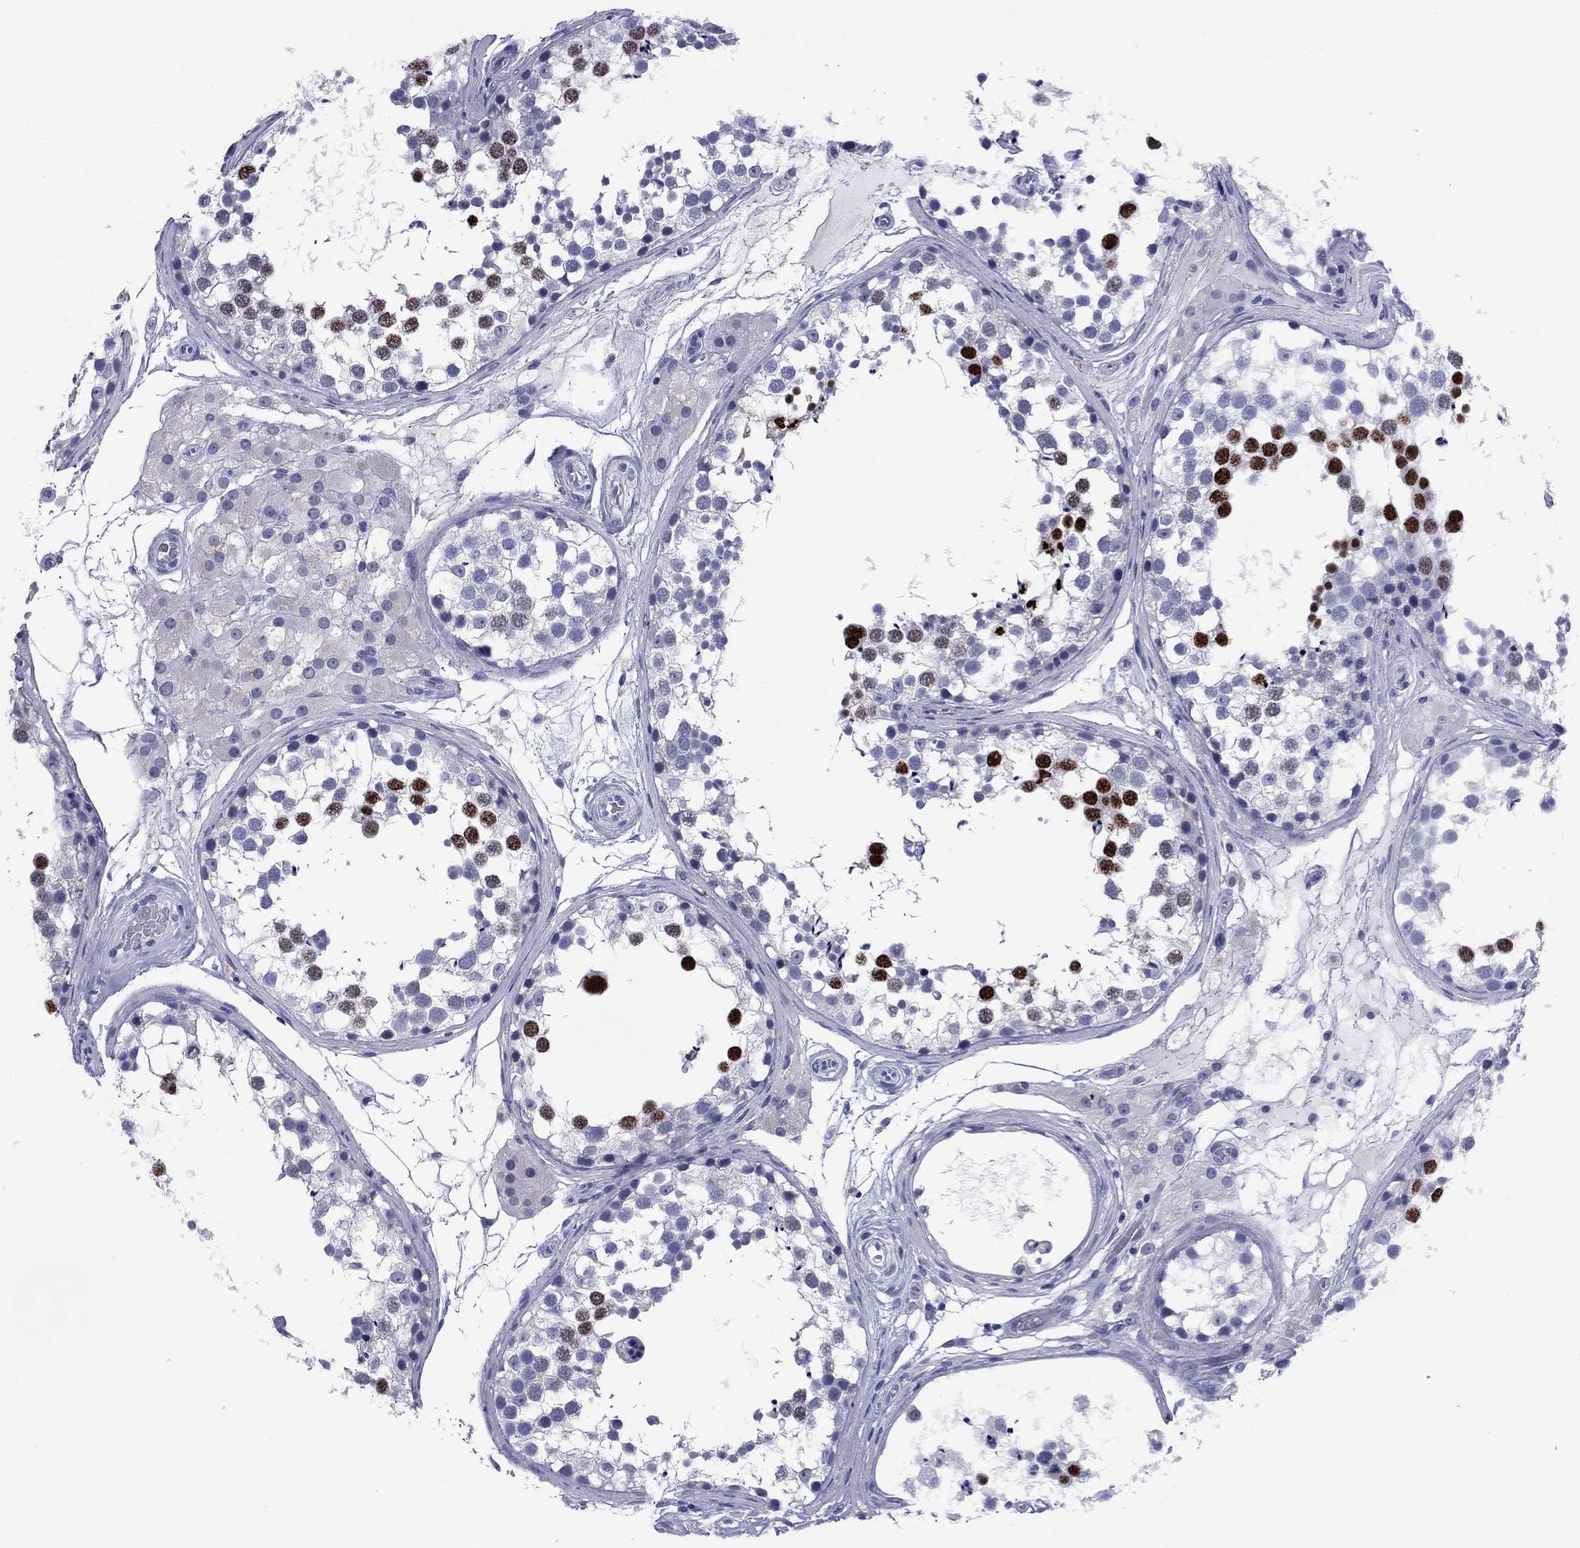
{"staining": {"intensity": "strong", "quantity": "<25%", "location": "nuclear"}, "tissue": "testis", "cell_type": "Cells in seminiferous ducts", "image_type": "normal", "snomed": [{"axis": "morphology", "description": "Normal tissue, NOS"}, {"axis": "morphology", "description": "Seminoma, NOS"}, {"axis": "topography", "description": "Testis"}], "caption": "Cells in seminiferous ducts show medium levels of strong nuclear staining in approximately <25% of cells in unremarkable testis.", "gene": "TCFL5", "patient": {"sex": "male", "age": 65}}